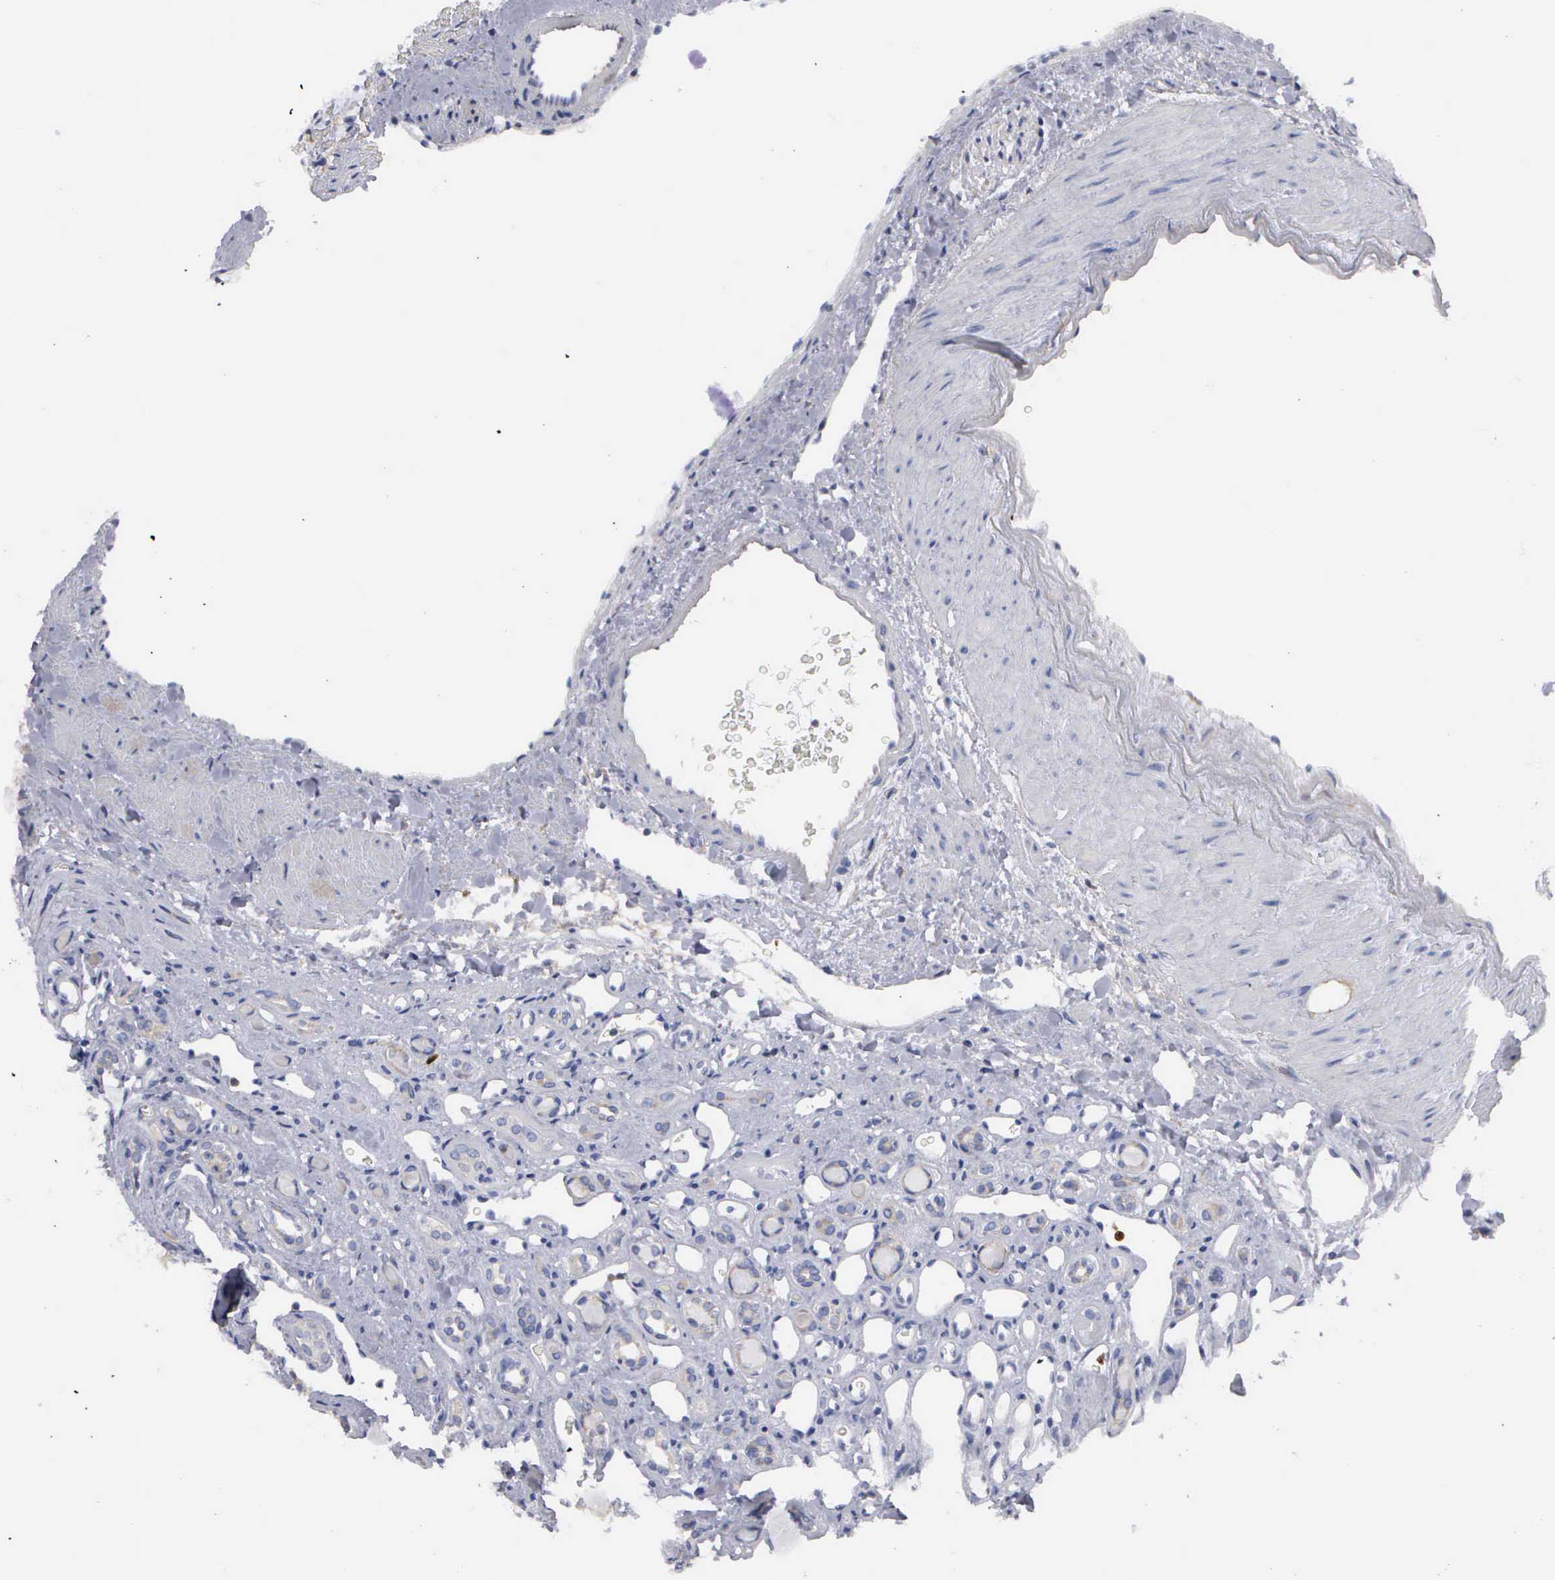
{"staining": {"intensity": "negative", "quantity": "none", "location": "none"}, "tissue": "renal cancer", "cell_type": "Tumor cells", "image_type": "cancer", "snomed": [{"axis": "morphology", "description": "Adenocarcinoma, NOS"}, {"axis": "topography", "description": "Kidney"}], "caption": "High power microscopy photomicrograph of an immunohistochemistry image of adenocarcinoma (renal), revealing no significant expression in tumor cells. The staining is performed using DAB brown chromogen with nuclei counter-stained in using hematoxylin.", "gene": "G6PD", "patient": {"sex": "female", "age": 60}}